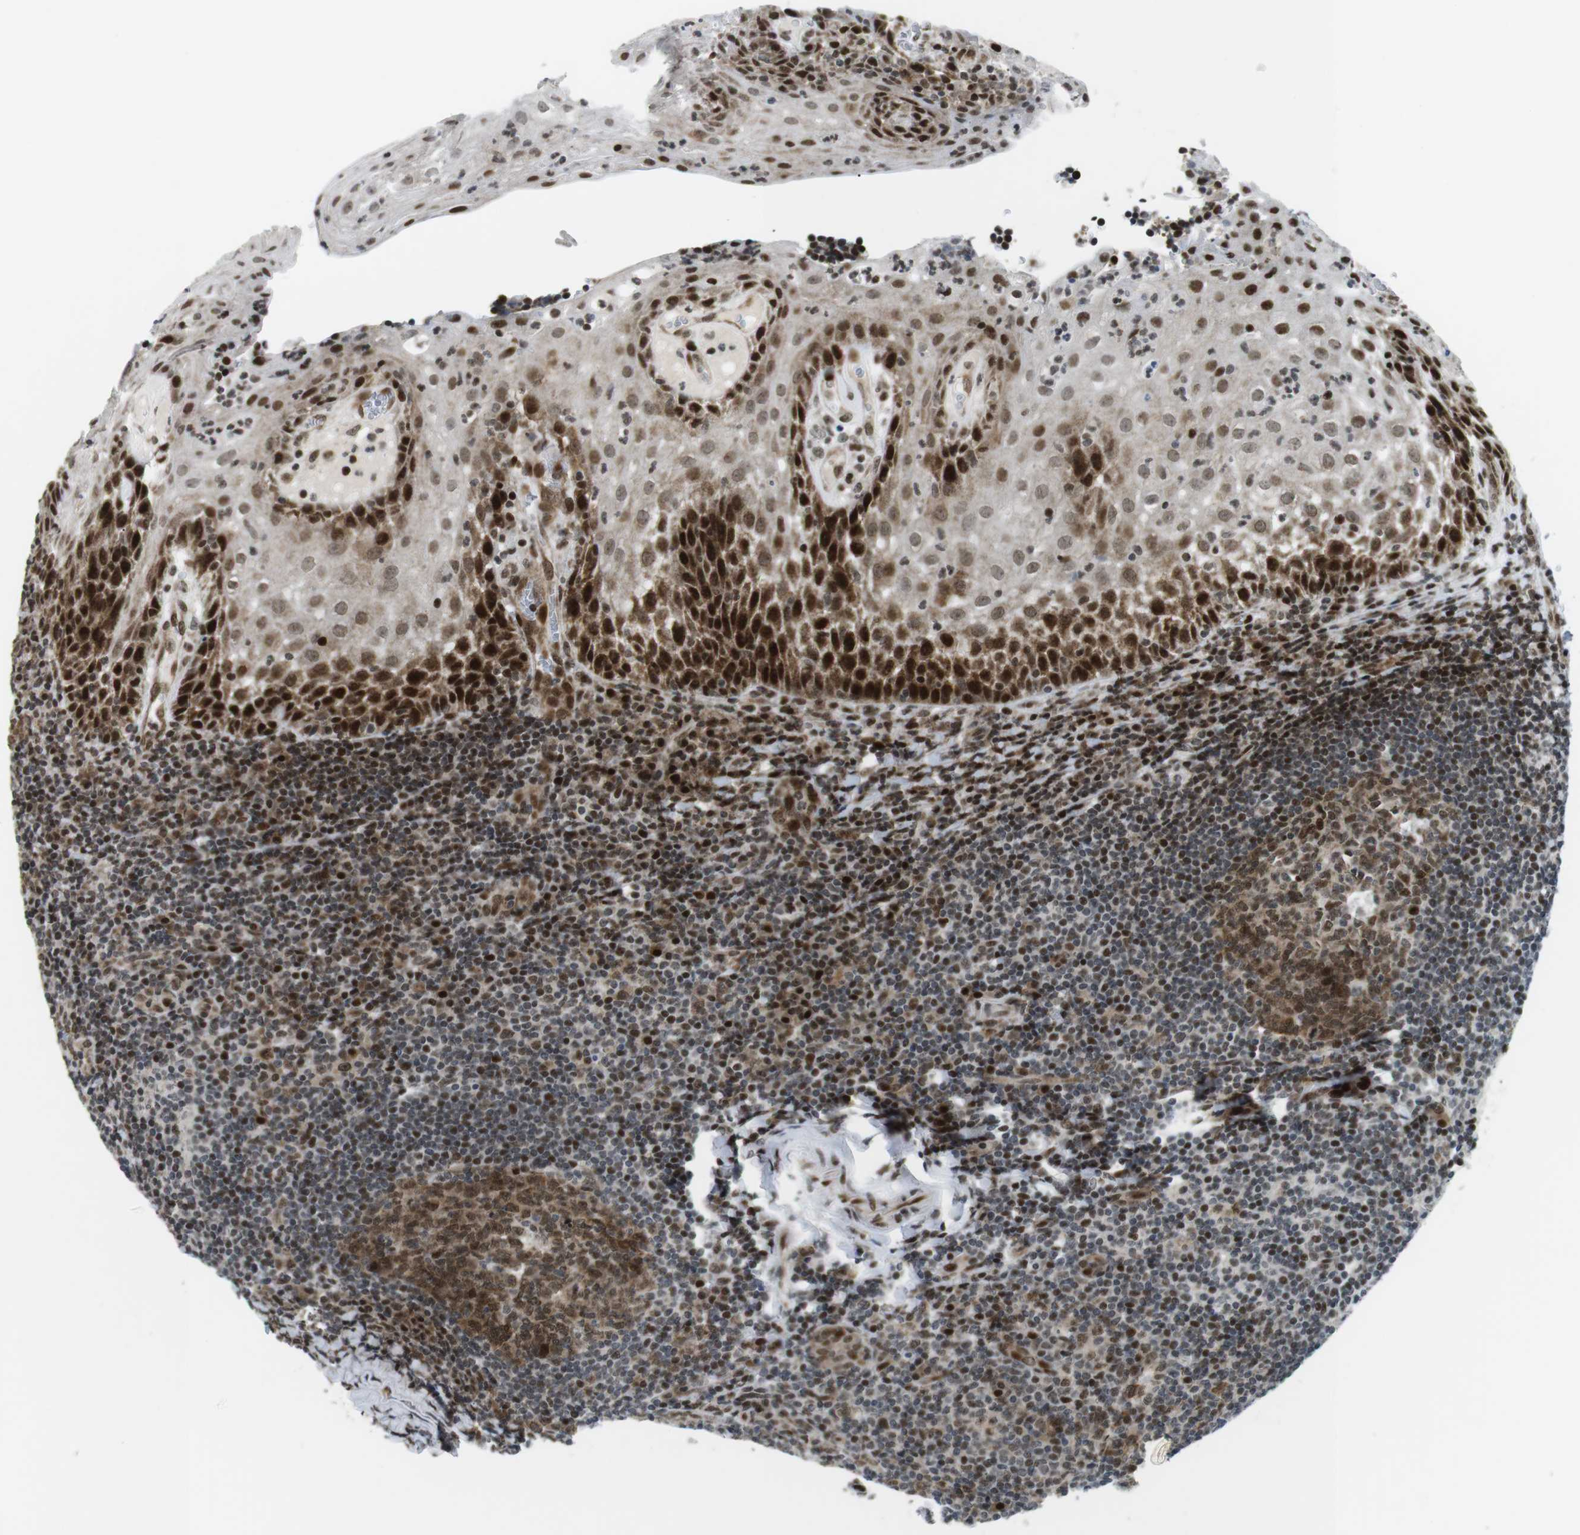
{"staining": {"intensity": "moderate", "quantity": ">75%", "location": "cytoplasmic/membranous,nuclear"}, "tissue": "tonsil", "cell_type": "Germinal center cells", "image_type": "normal", "snomed": [{"axis": "morphology", "description": "Normal tissue, NOS"}, {"axis": "topography", "description": "Tonsil"}], "caption": "Immunohistochemical staining of unremarkable tonsil shows medium levels of moderate cytoplasmic/membranous,nuclear expression in approximately >75% of germinal center cells.", "gene": "CDC27", "patient": {"sex": "male", "age": 37}}